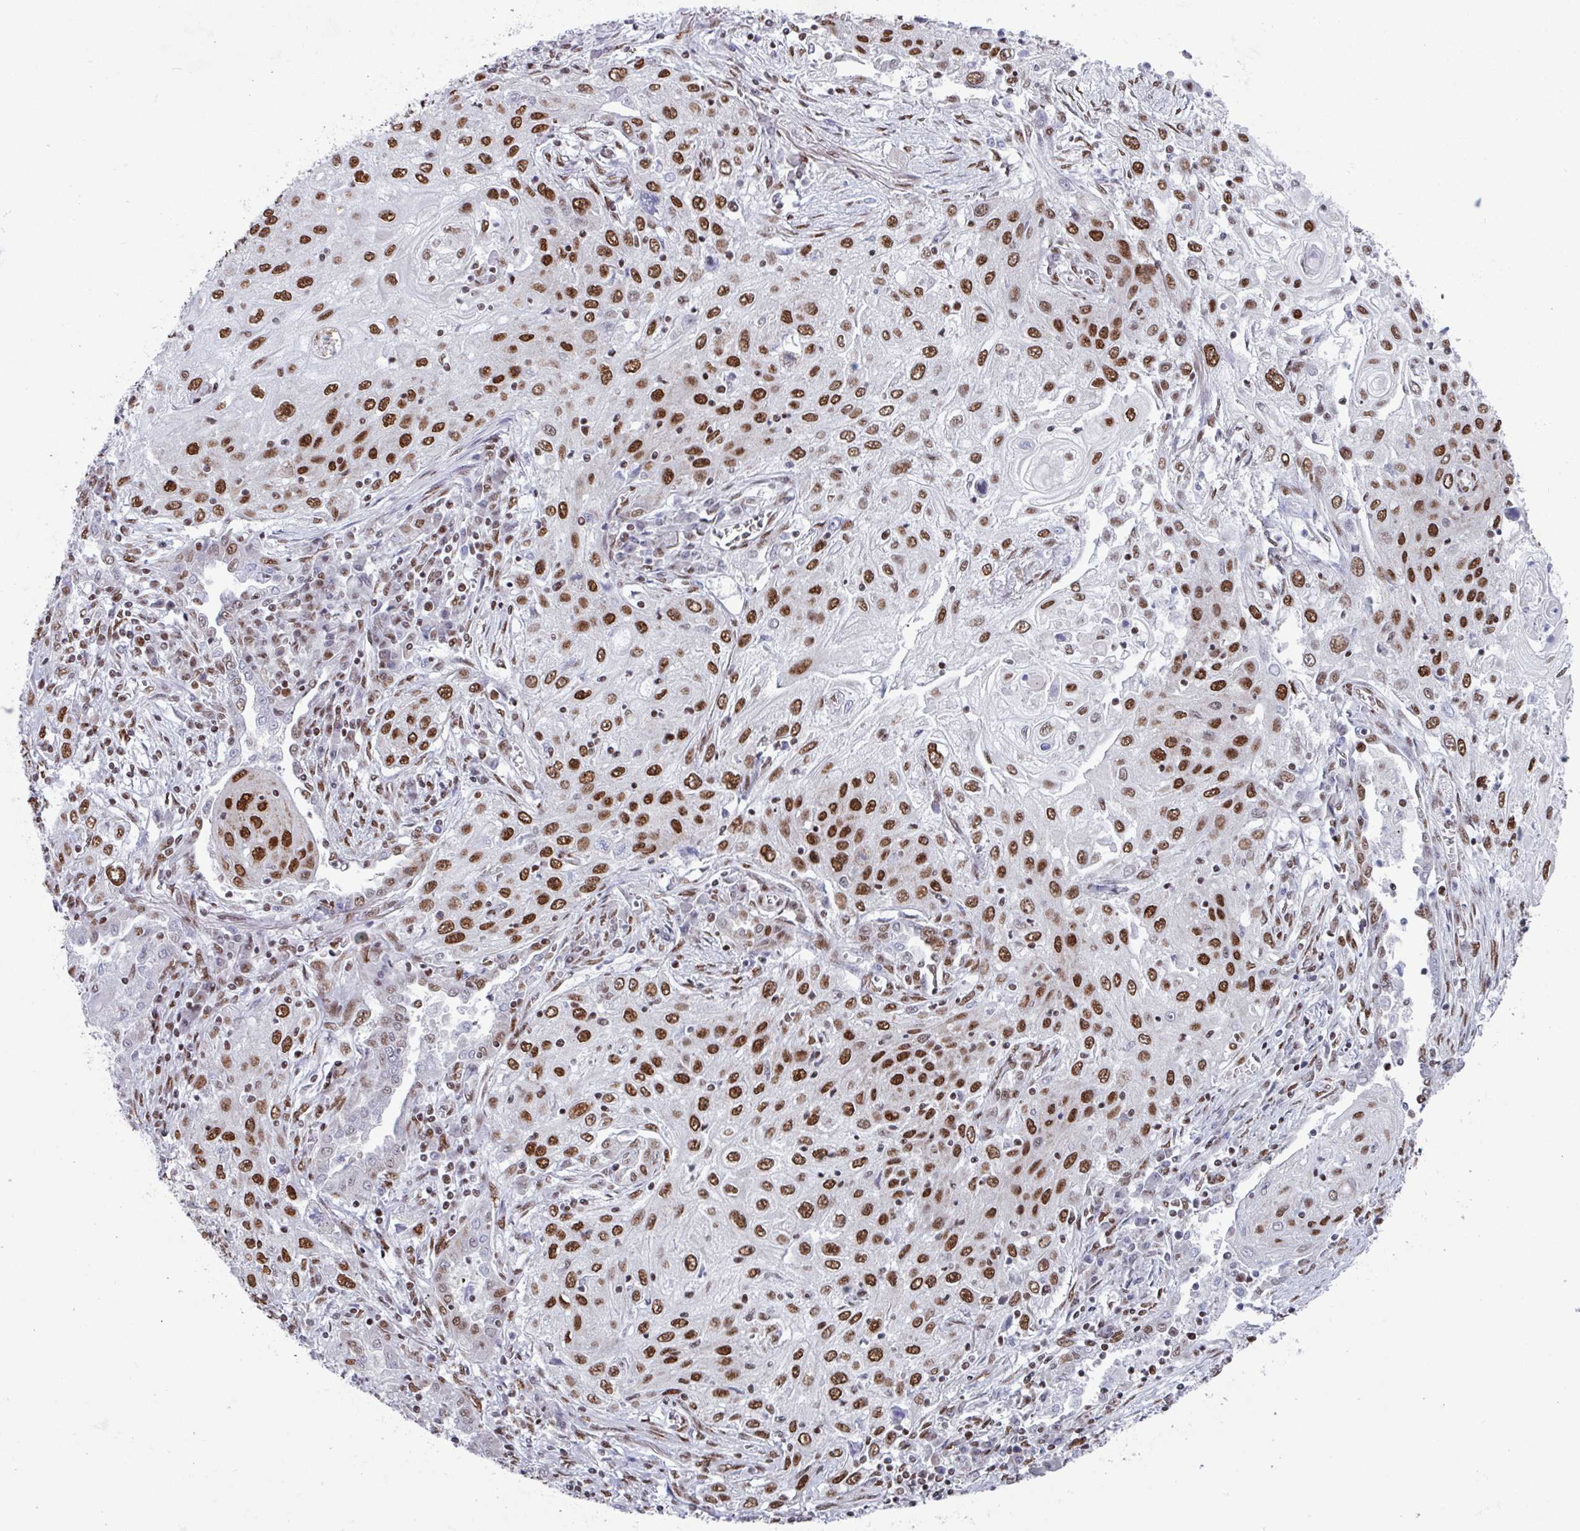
{"staining": {"intensity": "strong", "quantity": ">75%", "location": "nuclear"}, "tissue": "lung cancer", "cell_type": "Tumor cells", "image_type": "cancer", "snomed": [{"axis": "morphology", "description": "Squamous cell carcinoma, NOS"}, {"axis": "topography", "description": "Lung"}], "caption": "This is a photomicrograph of immunohistochemistry (IHC) staining of lung cancer, which shows strong positivity in the nuclear of tumor cells.", "gene": "PUF60", "patient": {"sex": "female", "age": 69}}